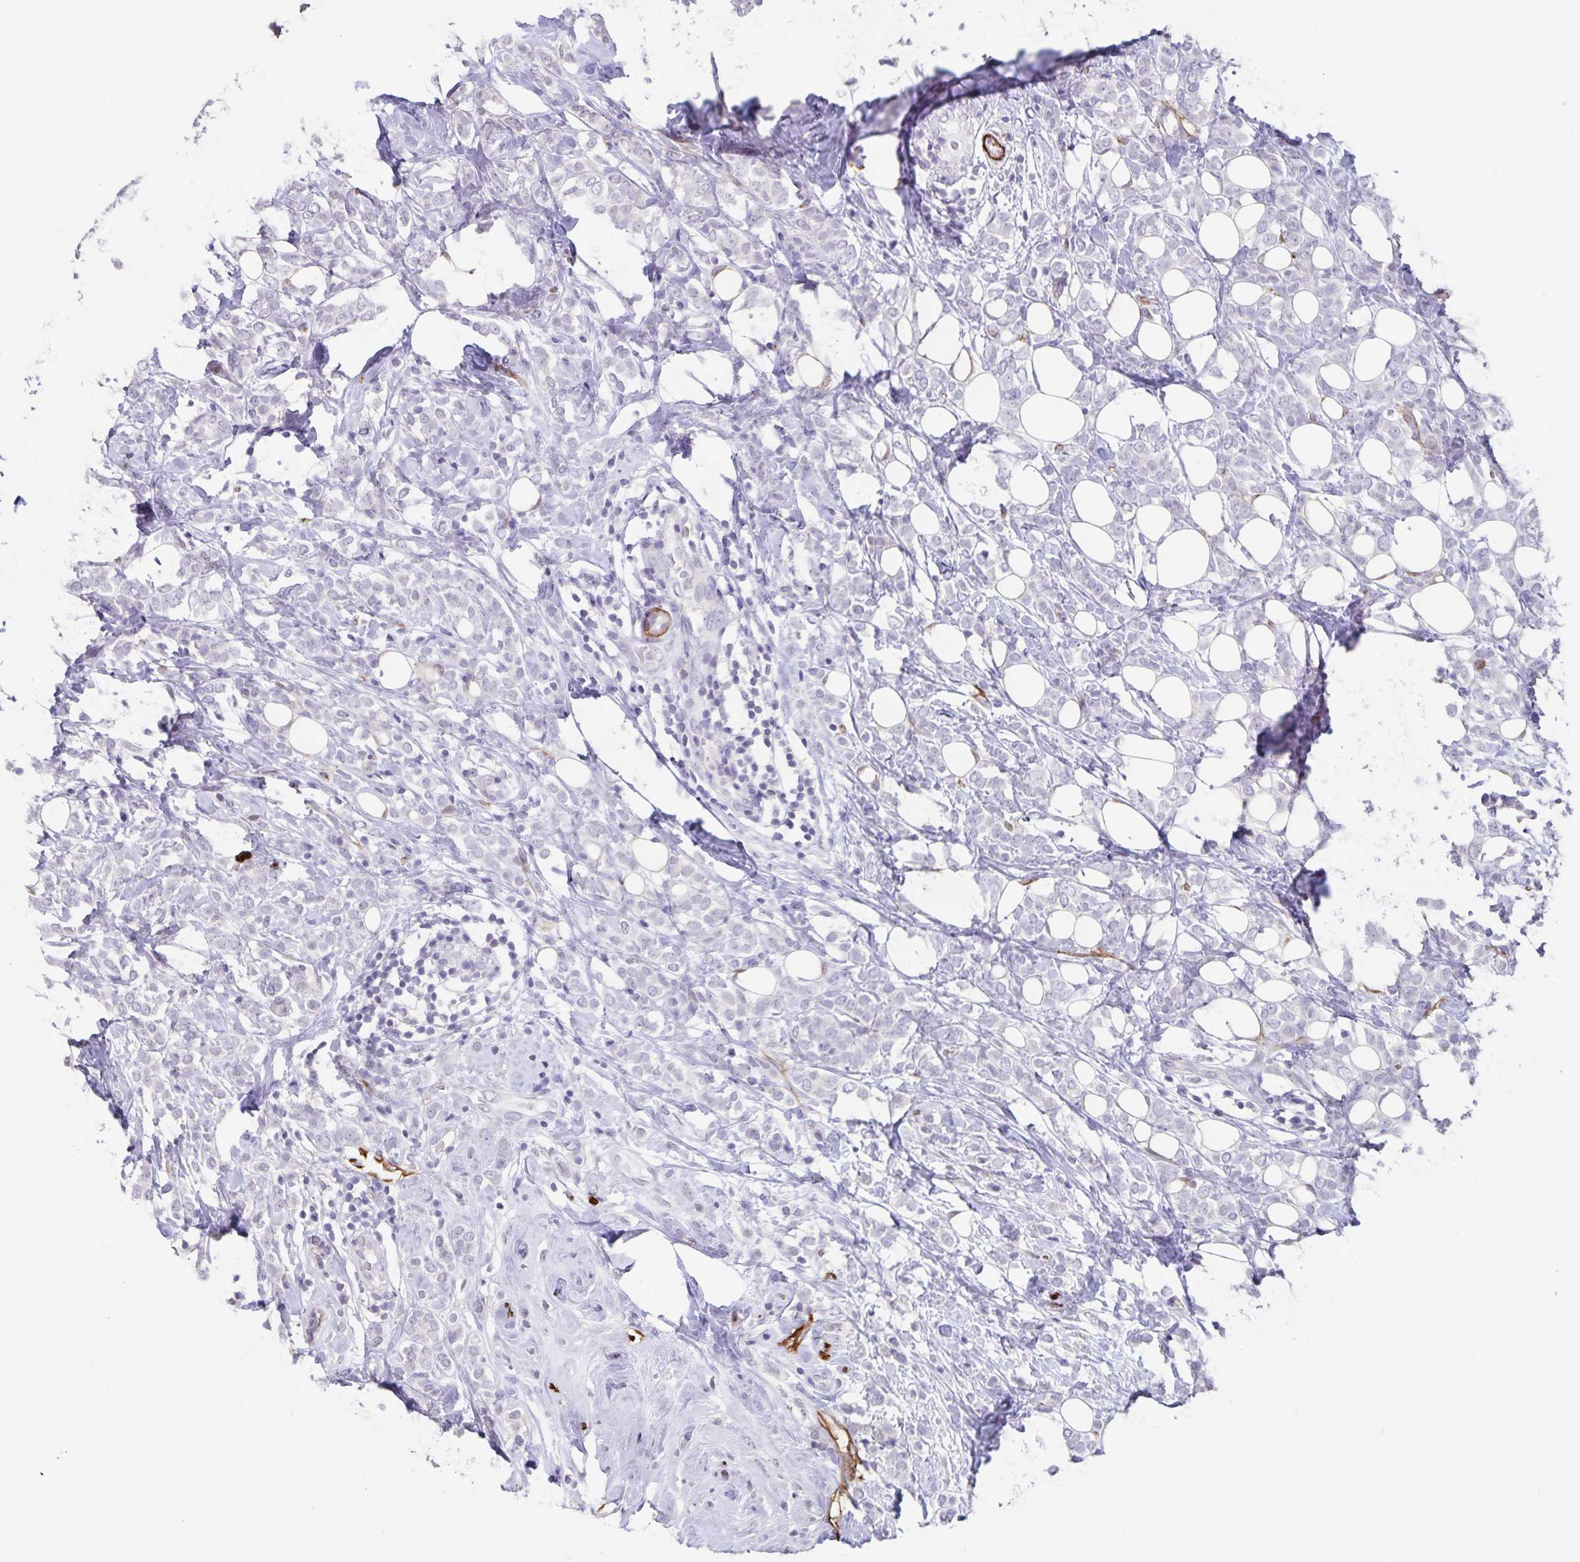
{"staining": {"intensity": "negative", "quantity": "none", "location": "none"}, "tissue": "breast cancer", "cell_type": "Tumor cells", "image_type": "cancer", "snomed": [{"axis": "morphology", "description": "Lobular carcinoma"}, {"axis": "topography", "description": "Breast"}], "caption": "High power microscopy image of an IHC photomicrograph of breast cancer, revealing no significant expression in tumor cells. (DAB immunohistochemistry with hematoxylin counter stain).", "gene": "SYNM", "patient": {"sex": "female", "age": 49}}